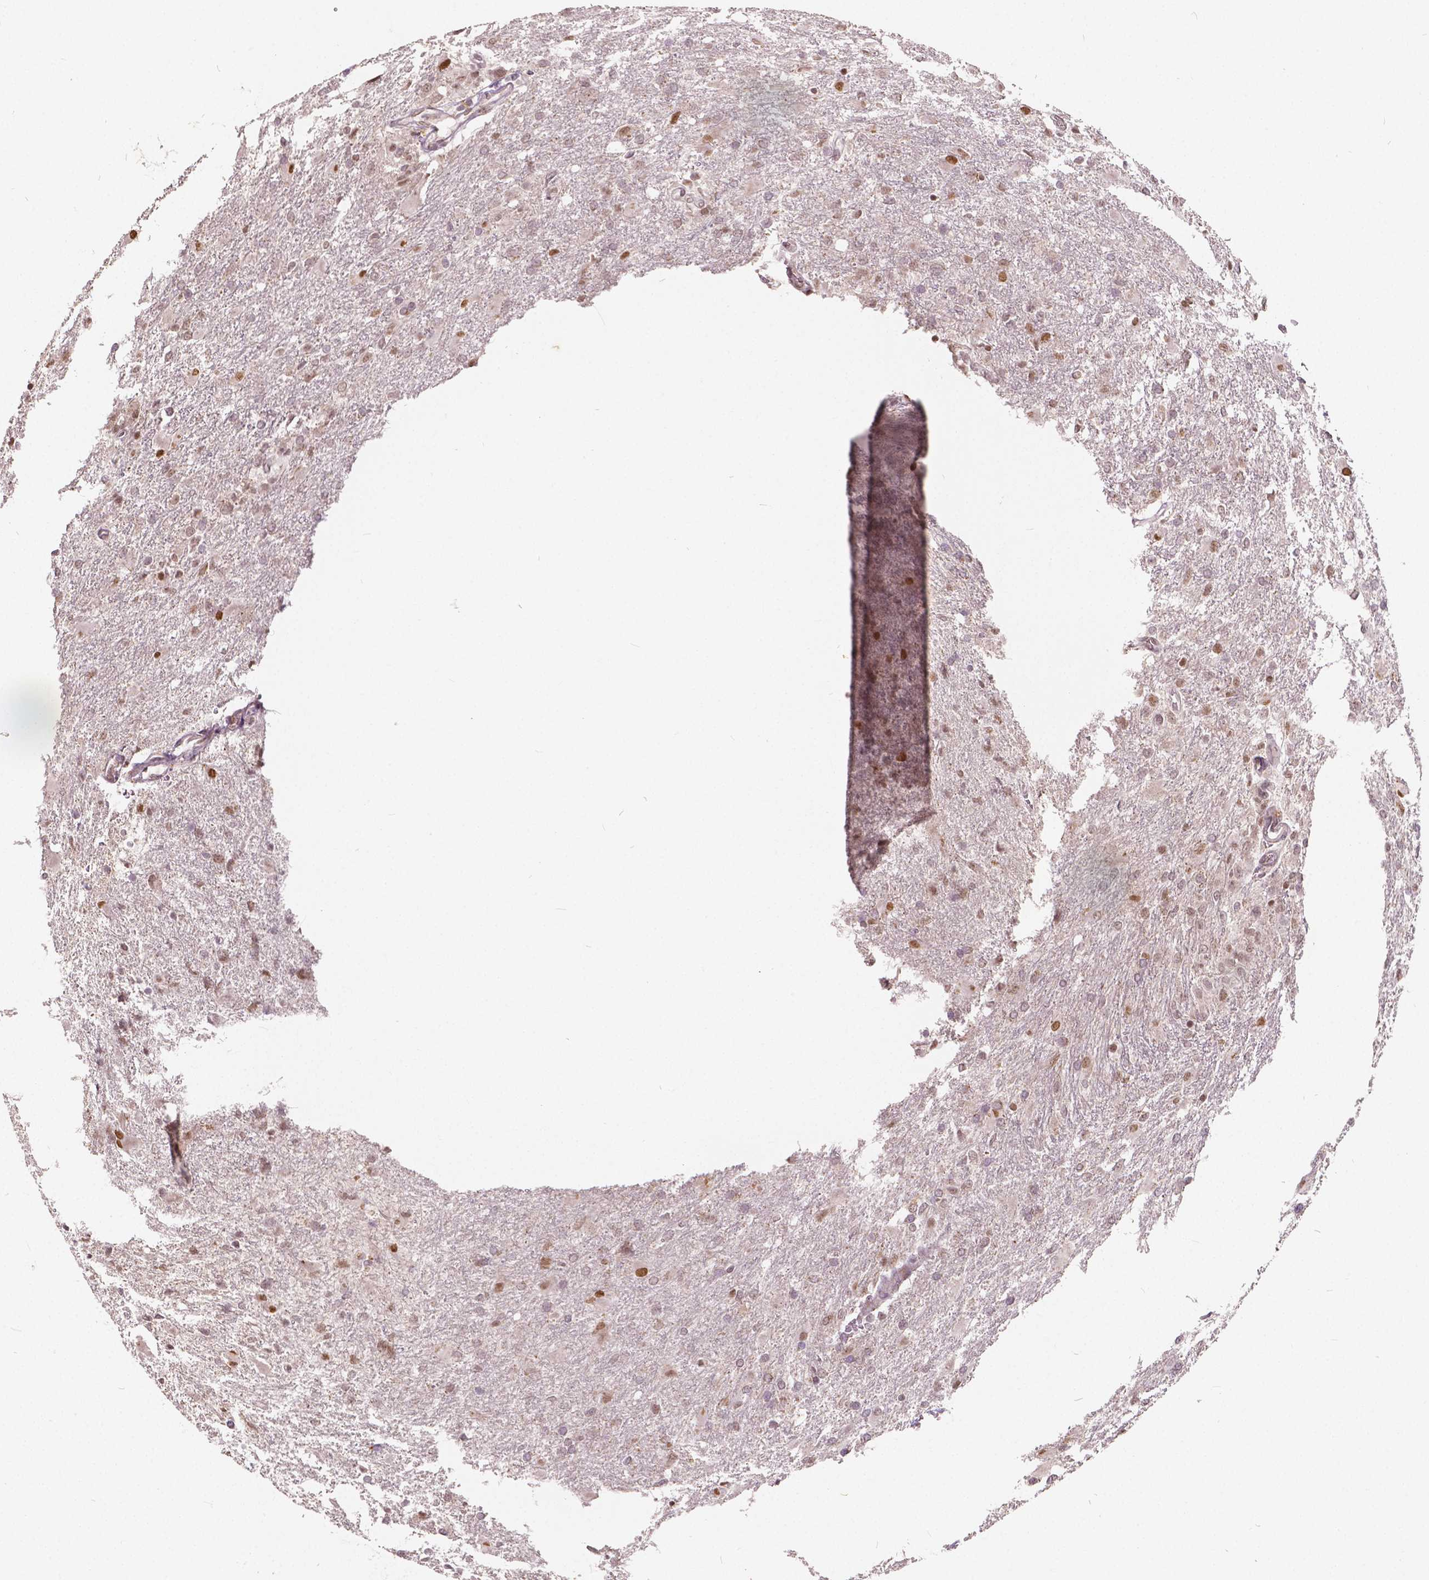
{"staining": {"intensity": "weak", "quantity": ">75%", "location": "nuclear"}, "tissue": "glioma", "cell_type": "Tumor cells", "image_type": "cancer", "snomed": [{"axis": "morphology", "description": "Glioma, malignant, High grade"}, {"axis": "topography", "description": "Brain"}], "caption": "Glioma tissue displays weak nuclear expression in about >75% of tumor cells", "gene": "HMBOX1", "patient": {"sex": "male", "age": 68}}